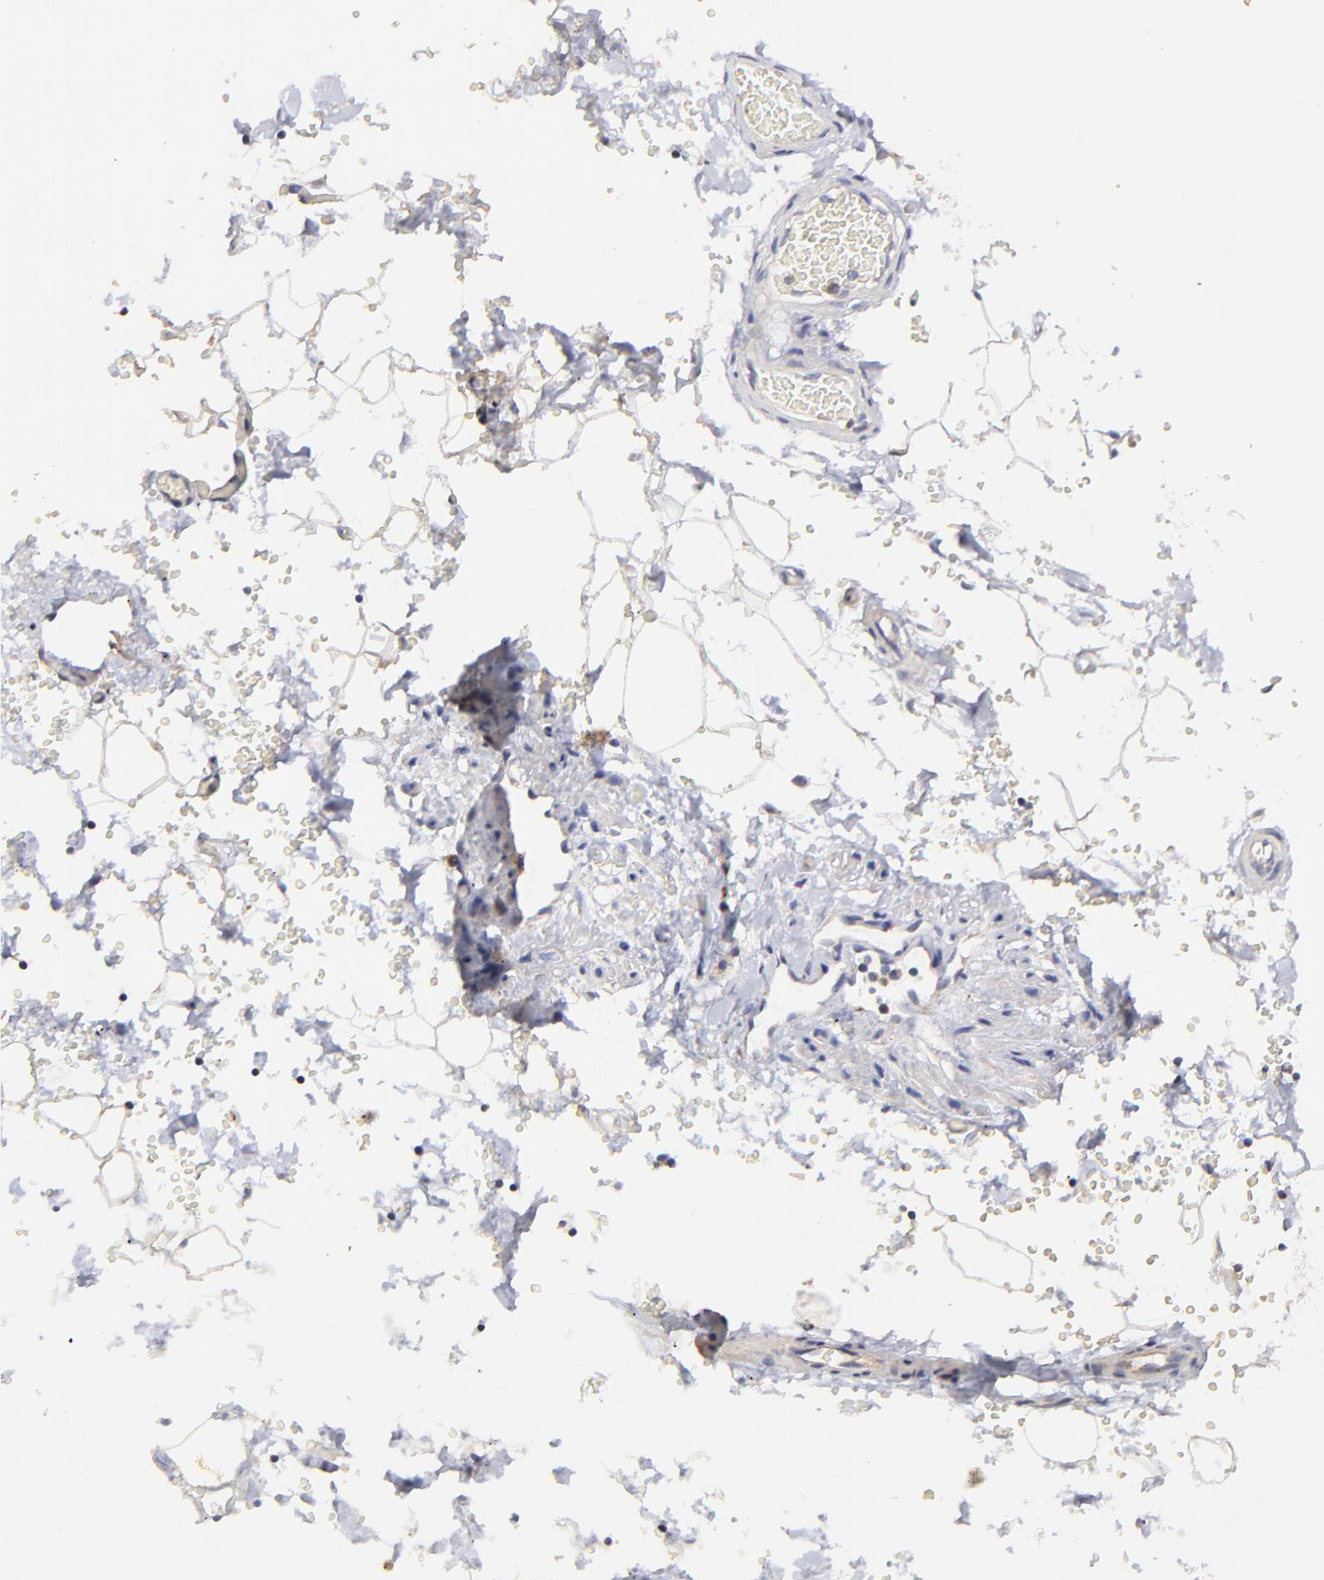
{"staining": {"intensity": "negative", "quantity": "none", "location": "none"}, "tissue": "adipose tissue", "cell_type": "Adipocytes", "image_type": "normal", "snomed": [{"axis": "morphology", "description": "Normal tissue, NOS"}, {"axis": "topography", "description": "Bronchus"}, {"axis": "topography", "description": "Lung"}], "caption": "The micrograph displays no significant expression in adipocytes of adipose tissue.", "gene": "GCSAM", "patient": {"sex": "female", "age": 56}}